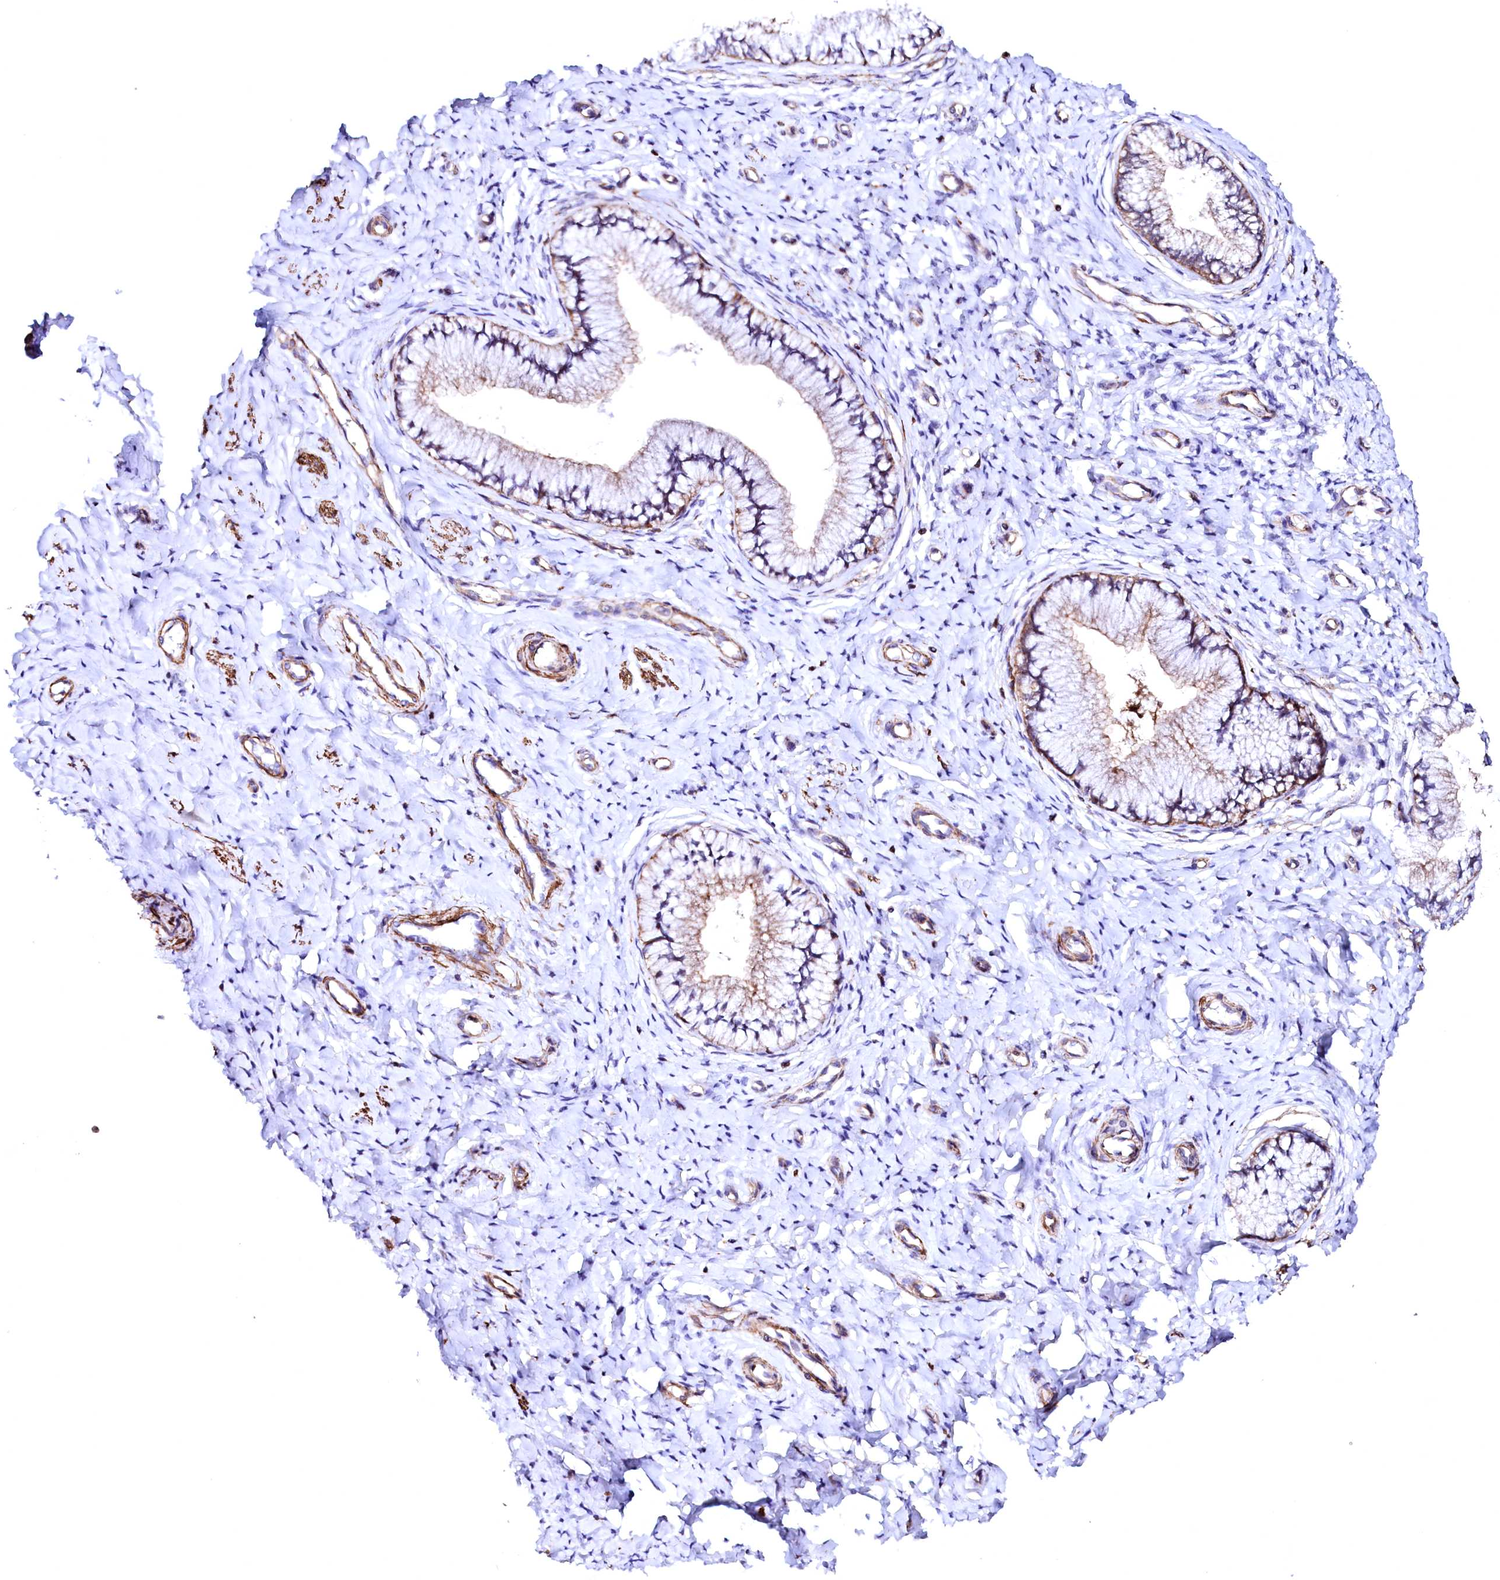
{"staining": {"intensity": "weak", "quantity": ">75%", "location": "cytoplasmic/membranous"}, "tissue": "cervix", "cell_type": "Glandular cells", "image_type": "normal", "snomed": [{"axis": "morphology", "description": "Normal tissue, NOS"}, {"axis": "topography", "description": "Cervix"}], "caption": "The image demonstrates immunohistochemical staining of unremarkable cervix. There is weak cytoplasmic/membranous positivity is appreciated in about >75% of glandular cells.", "gene": "GPR176", "patient": {"sex": "female", "age": 36}}